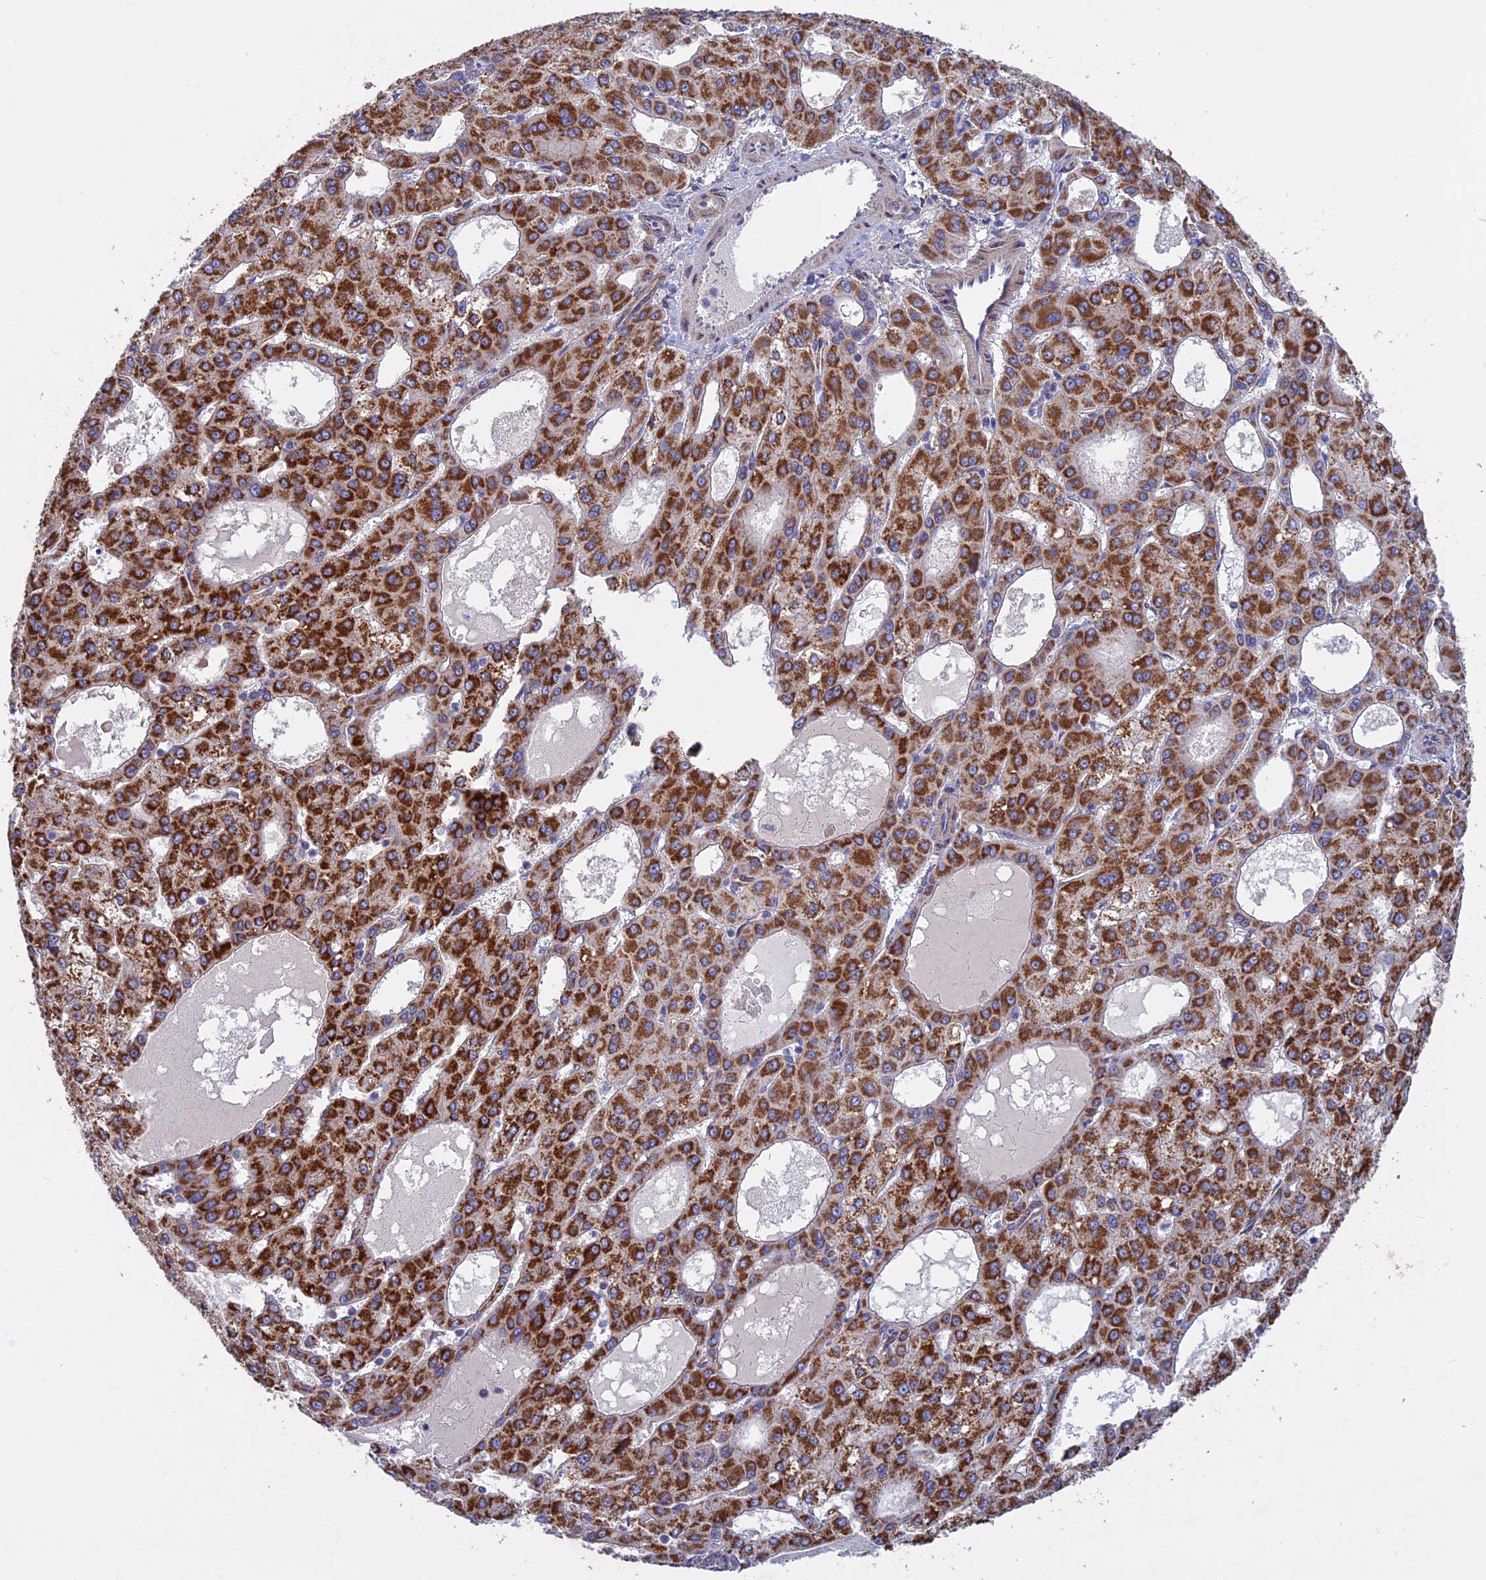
{"staining": {"intensity": "strong", "quantity": ">75%", "location": "cytoplasmic/membranous"}, "tissue": "liver cancer", "cell_type": "Tumor cells", "image_type": "cancer", "snomed": [{"axis": "morphology", "description": "Carcinoma, Hepatocellular, NOS"}, {"axis": "topography", "description": "Liver"}], "caption": "The histopathology image displays immunohistochemical staining of liver cancer (hepatocellular carcinoma). There is strong cytoplasmic/membranous expression is seen in about >75% of tumor cells.", "gene": "ETFDH", "patient": {"sex": "male", "age": 47}}